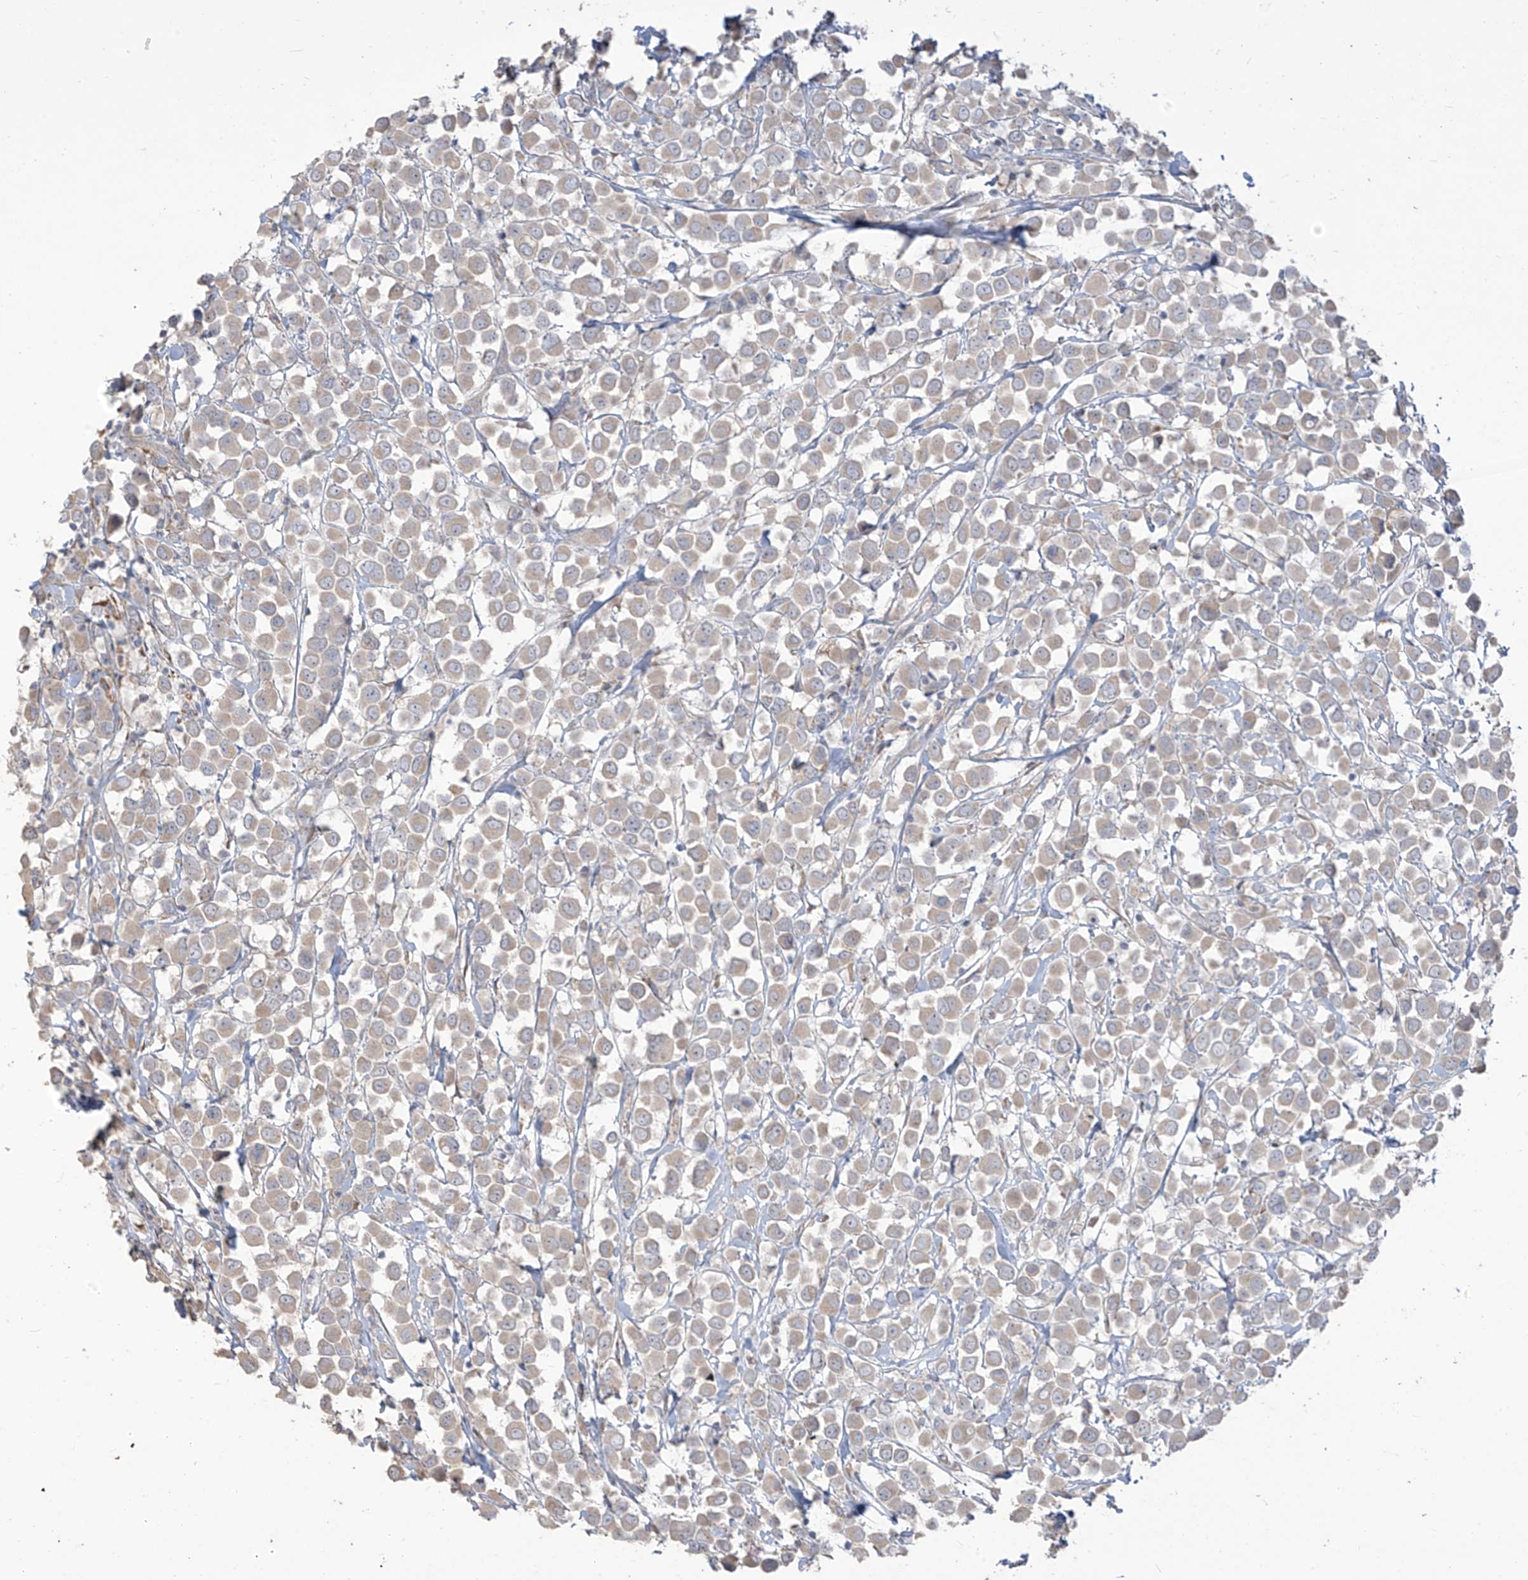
{"staining": {"intensity": "negative", "quantity": "none", "location": "none"}, "tissue": "breast cancer", "cell_type": "Tumor cells", "image_type": "cancer", "snomed": [{"axis": "morphology", "description": "Duct carcinoma"}, {"axis": "topography", "description": "Breast"}], "caption": "Breast cancer was stained to show a protein in brown. There is no significant staining in tumor cells.", "gene": "MAGIX", "patient": {"sex": "female", "age": 61}}